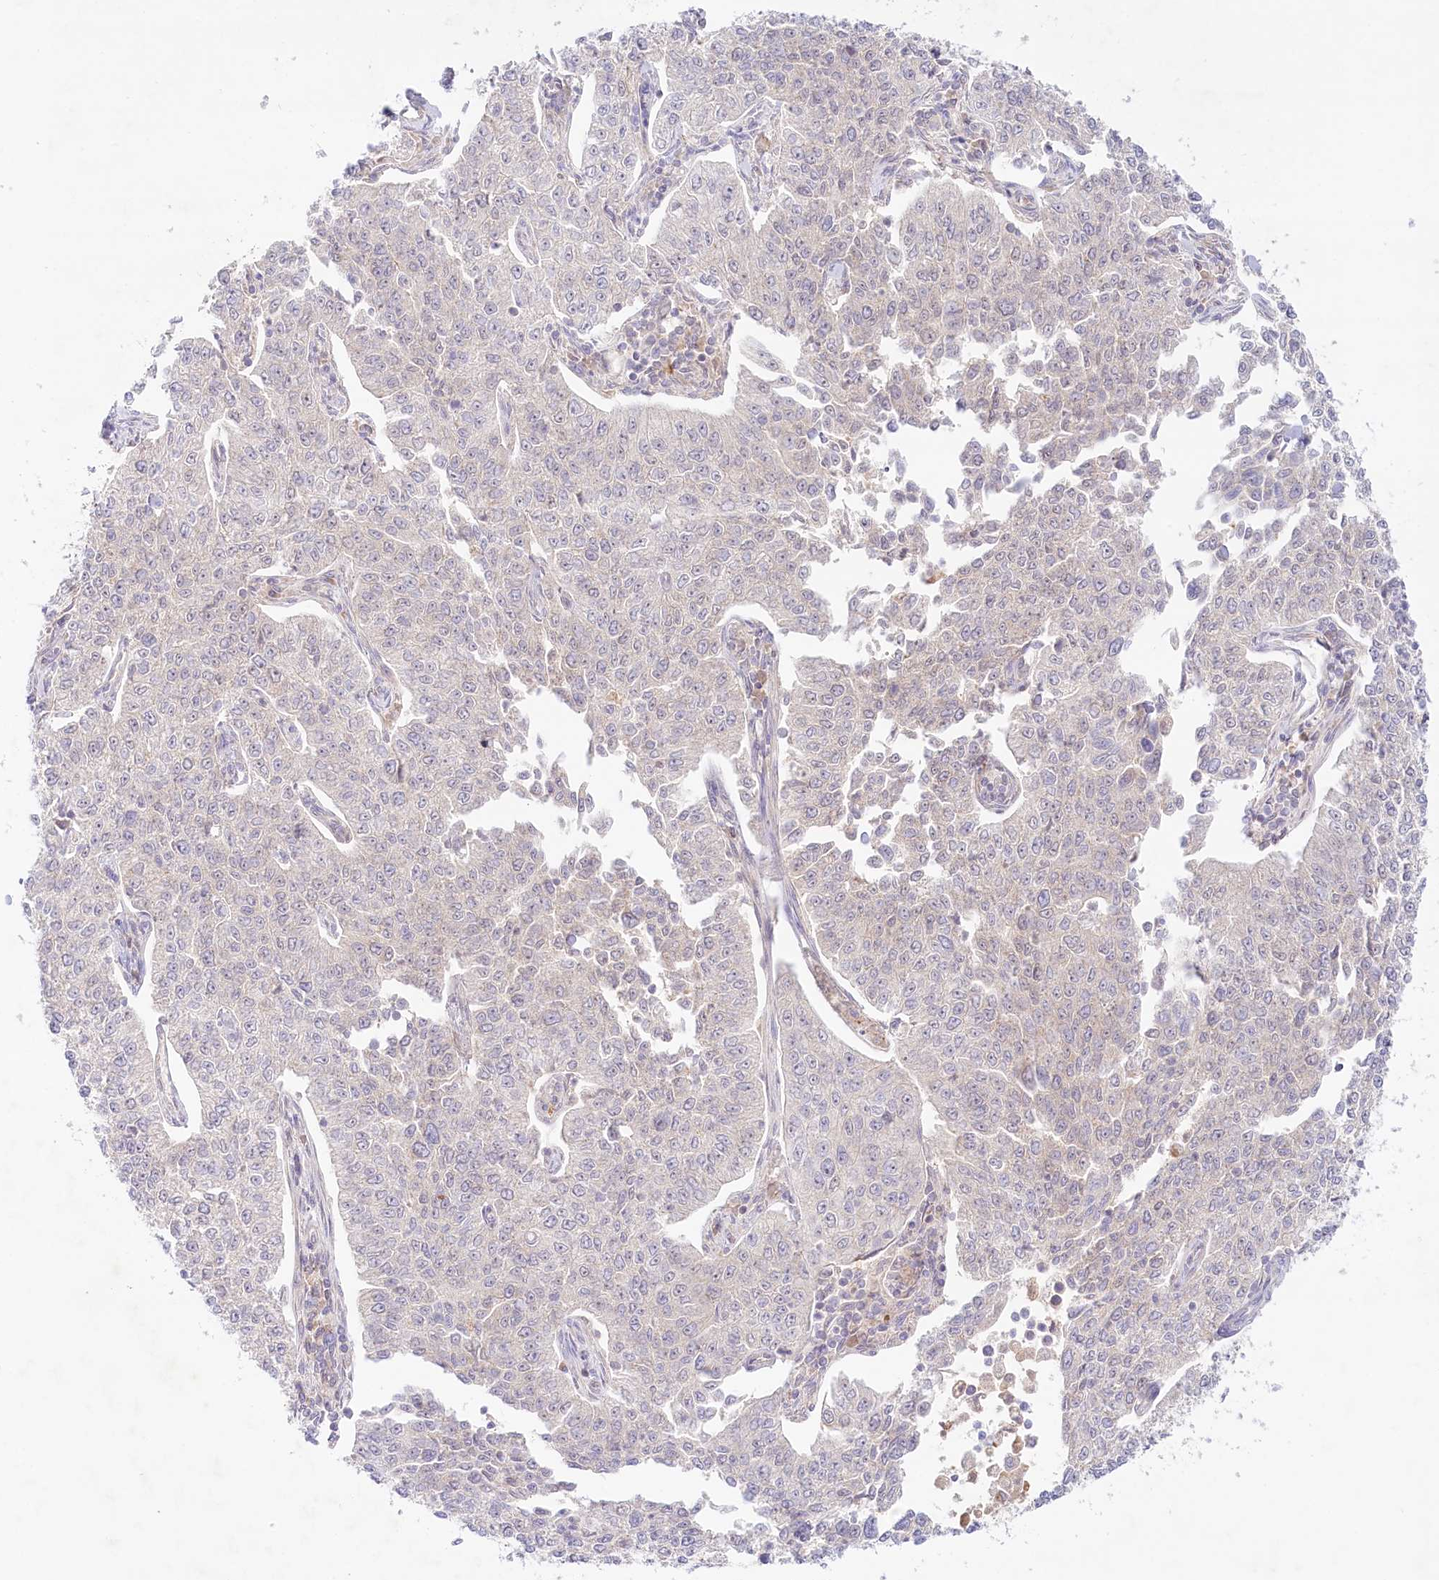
{"staining": {"intensity": "negative", "quantity": "none", "location": "none"}, "tissue": "cervical cancer", "cell_type": "Tumor cells", "image_type": "cancer", "snomed": [{"axis": "morphology", "description": "Squamous cell carcinoma, NOS"}, {"axis": "topography", "description": "Cervix"}], "caption": "DAB immunohistochemical staining of human squamous cell carcinoma (cervical) shows no significant staining in tumor cells.", "gene": "TNIP1", "patient": {"sex": "female", "age": 35}}